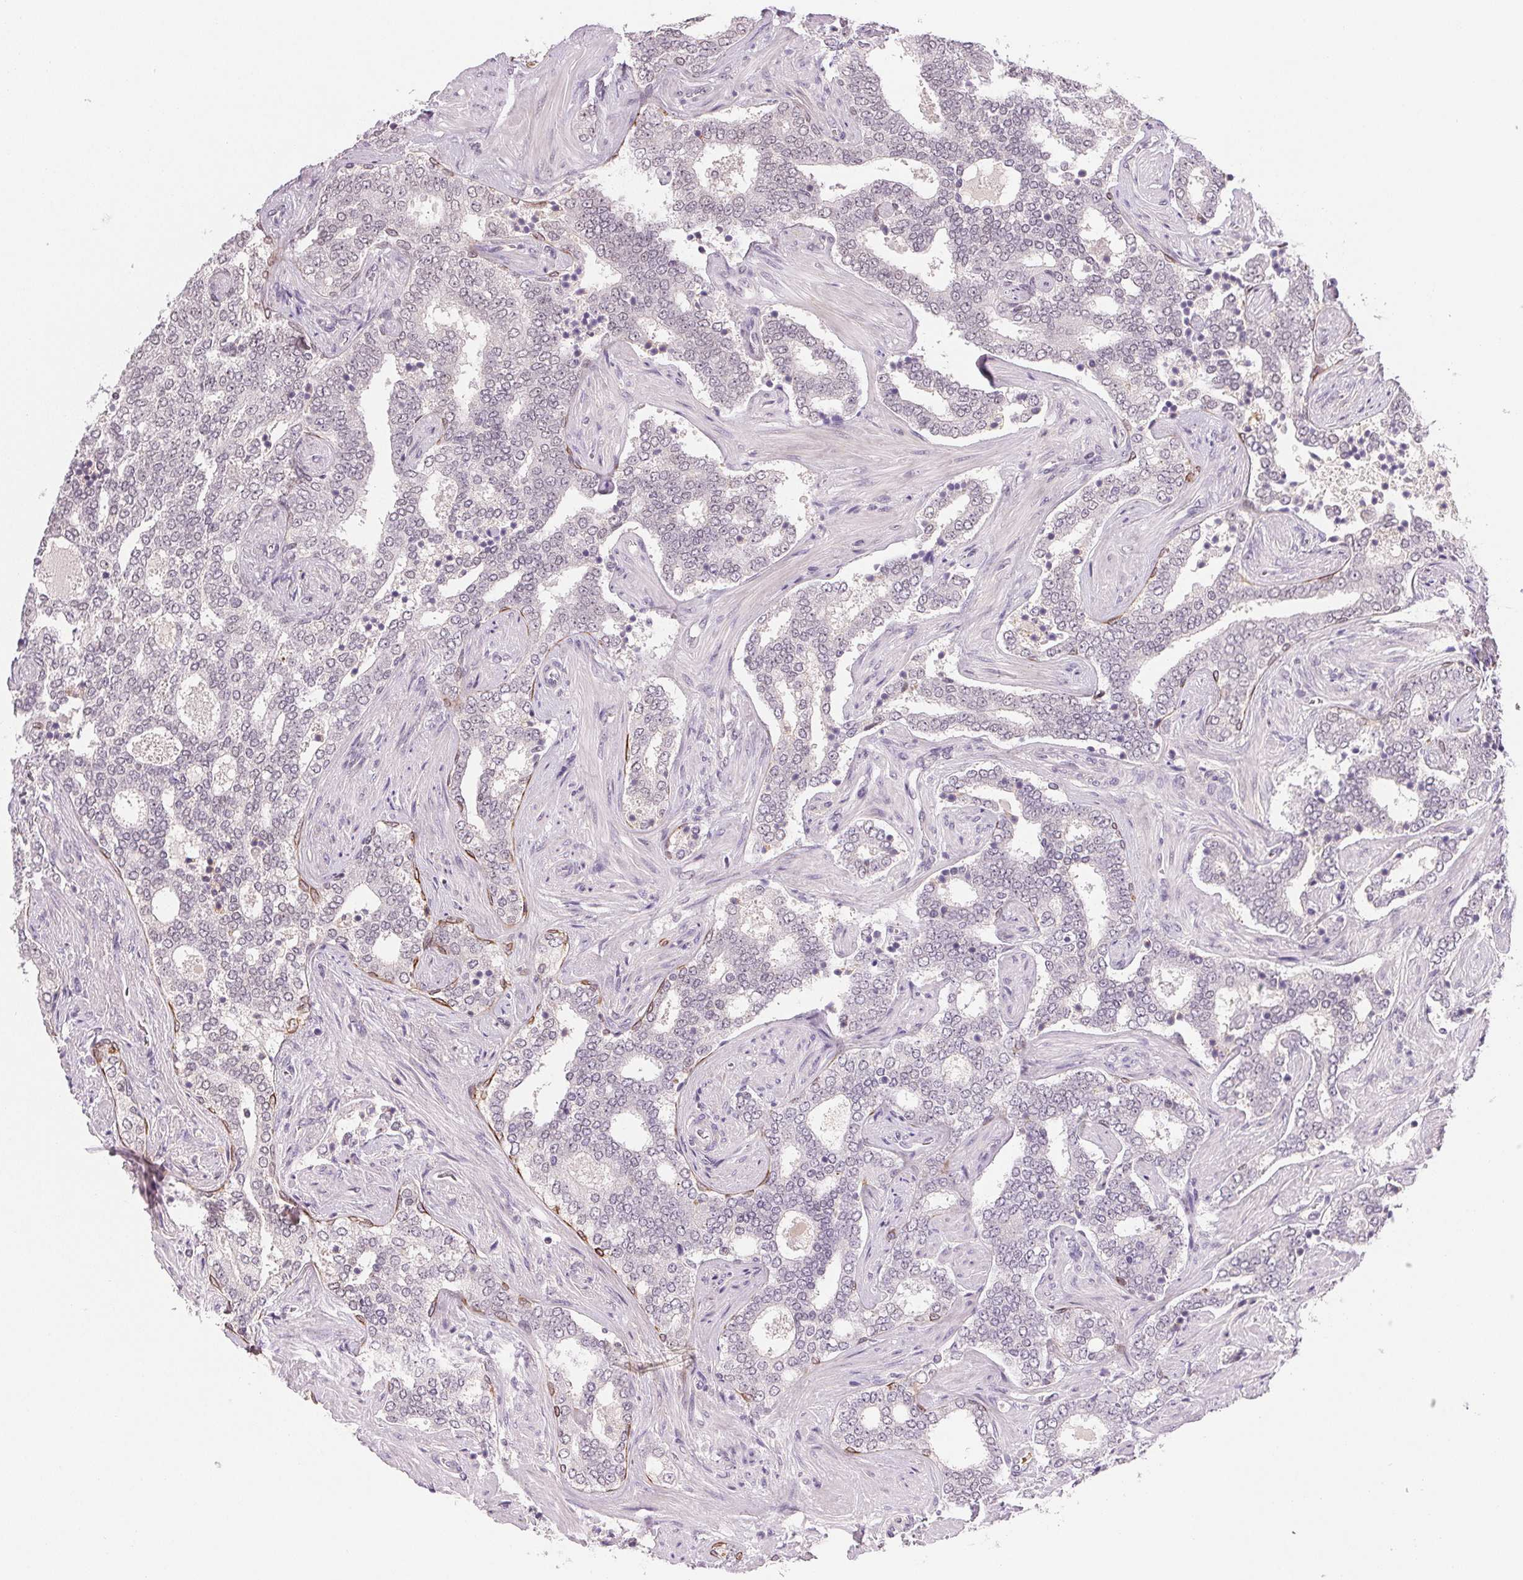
{"staining": {"intensity": "negative", "quantity": "none", "location": "none"}, "tissue": "prostate cancer", "cell_type": "Tumor cells", "image_type": "cancer", "snomed": [{"axis": "morphology", "description": "Adenocarcinoma, High grade"}, {"axis": "topography", "description": "Prostate"}], "caption": "There is no significant expression in tumor cells of high-grade adenocarcinoma (prostate). (DAB immunohistochemistry (IHC) with hematoxylin counter stain).", "gene": "FNDC4", "patient": {"sex": "male", "age": 60}}